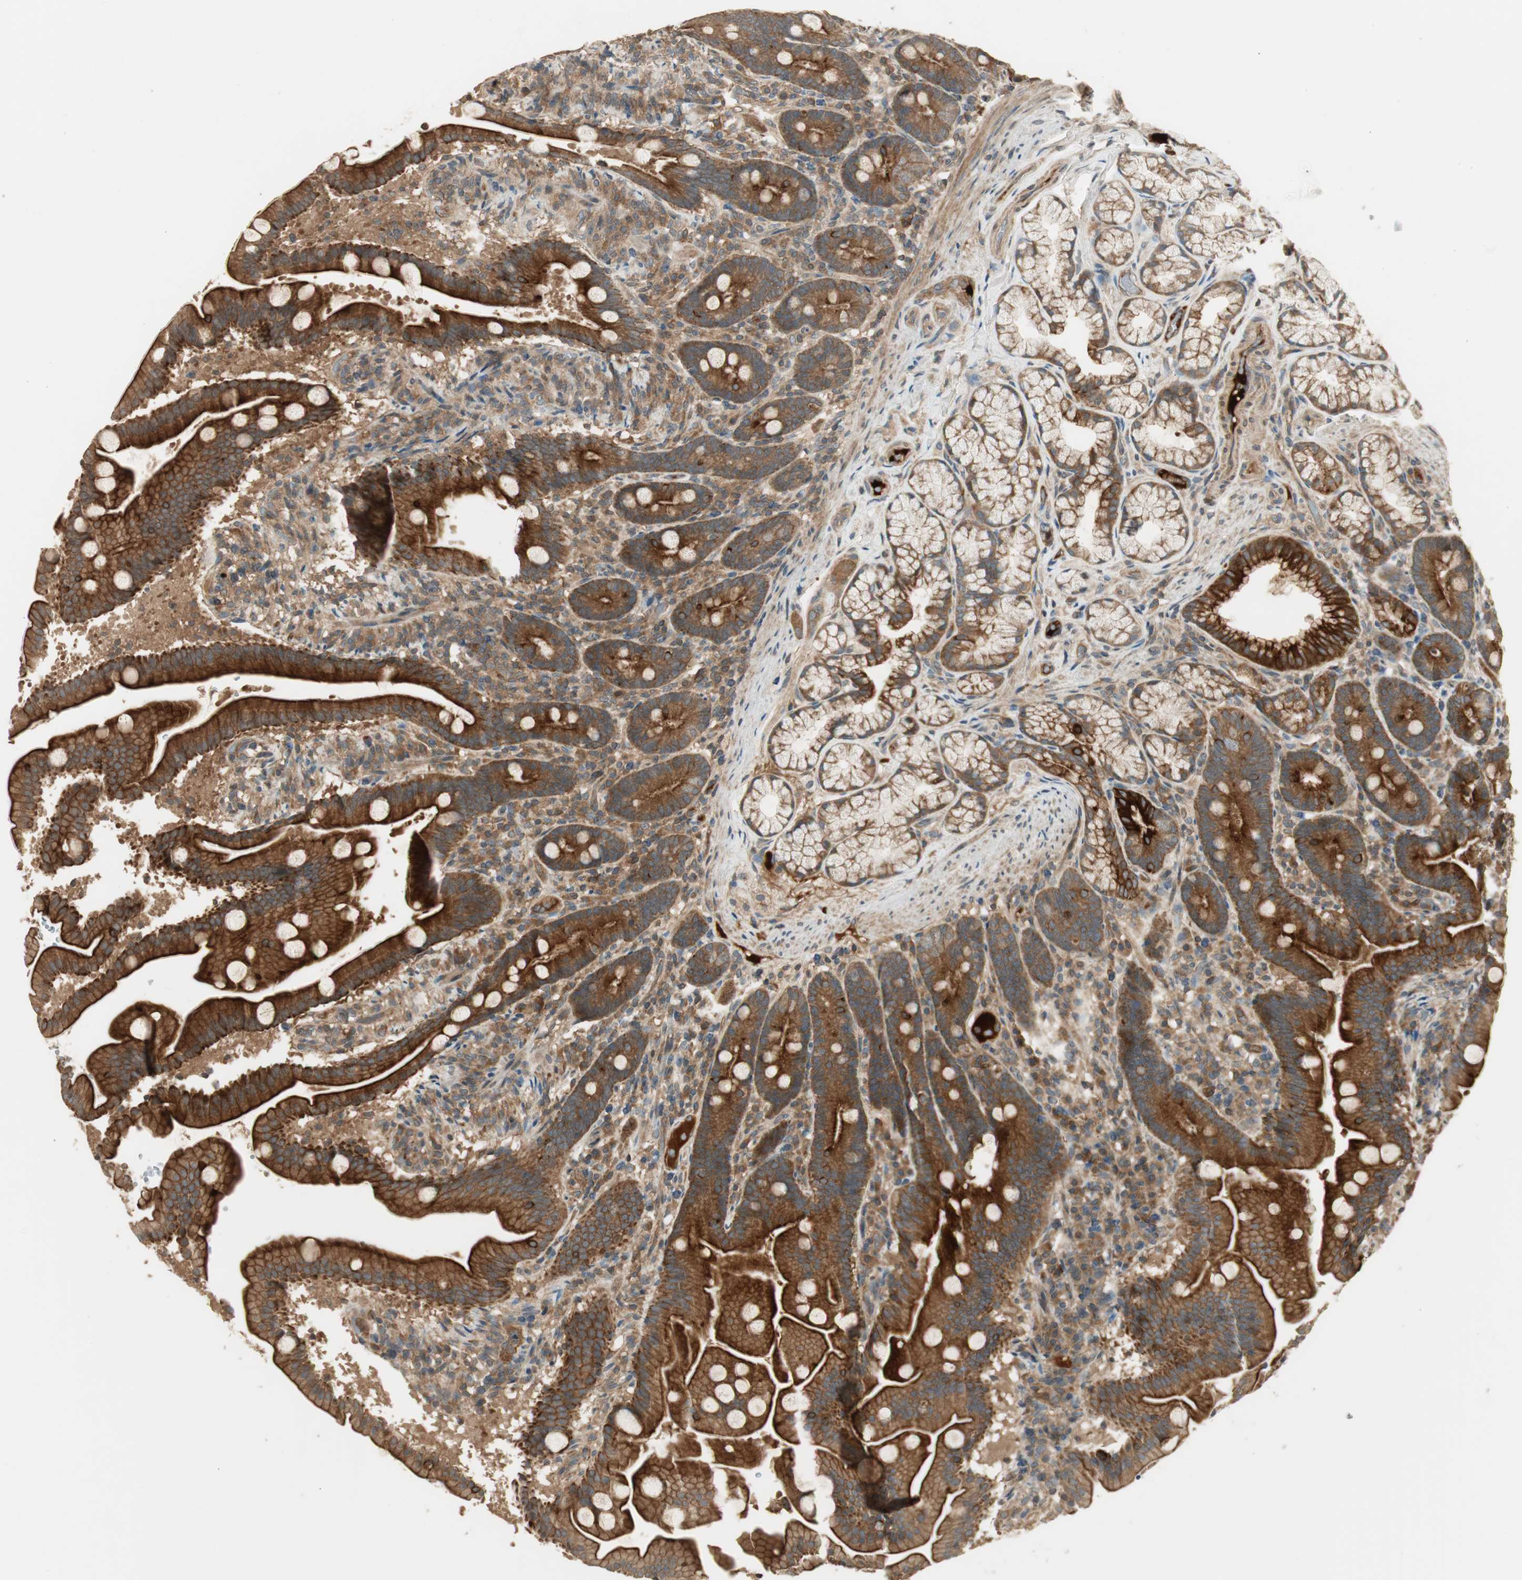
{"staining": {"intensity": "strong", "quantity": ">75%", "location": "cytoplasmic/membranous"}, "tissue": "duodenum", "cell_type": "Glandular cells", "image_type": "normal", "snomed": [{"axis": "morphology", "description": "Normal tissue, NOS"}, {"axis": "topography", "description": "Duodenum"}], "caption": "Duodenum stained with immunohistochemistry (IHC) exhibits strong cytoplasmic/membranous expression in approximately >75% of glandular cells. (DAB IHC with brightfield microscopy, high magnification).", "gene": "PFDN5", "patient": {"sex": "male", "age": 54}}